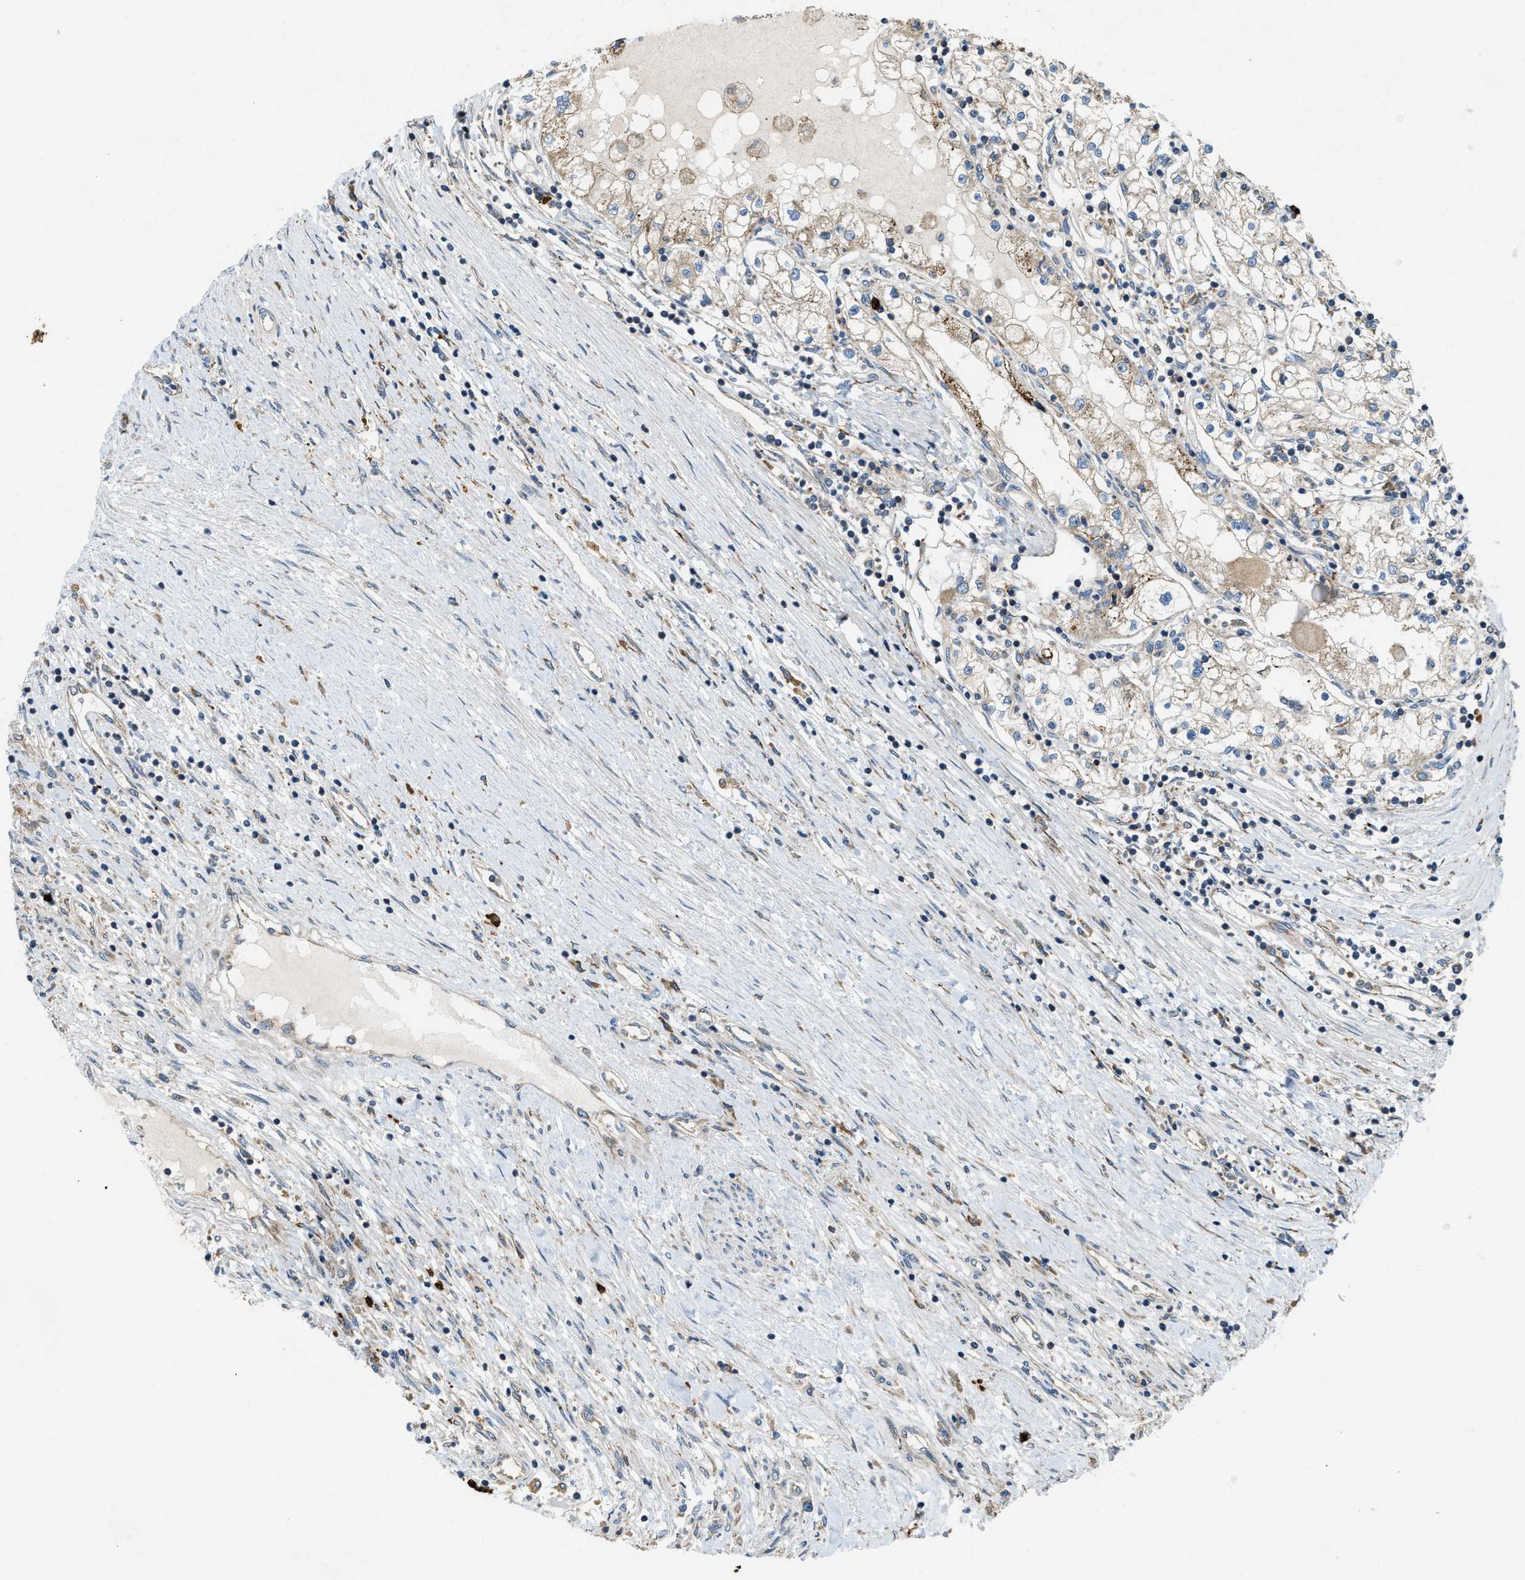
{"staining": {"intensity": "weak", "quantity": ">75%", "location": "cytoplasmic/membranous"}, "tissue": "renal cancer", "cell_type": "Tumor cells", "image_type": "cancer", "snomed": [{"axis": "morphology", "description": "Adenocarcinoma, NOS"}, {"axis": "topography", "description": "Kidney"}], "caption": "DAB (3,3'-diaminobenzidine) immunohistochemical staining of renal cancer (adenocarcinoma) exhibits weak cytoplasmic/membranous protein expression in approximately >75% of tumor cells.", "gene": "TMEM68", "patient": {"sex": "male", "age": 68}}